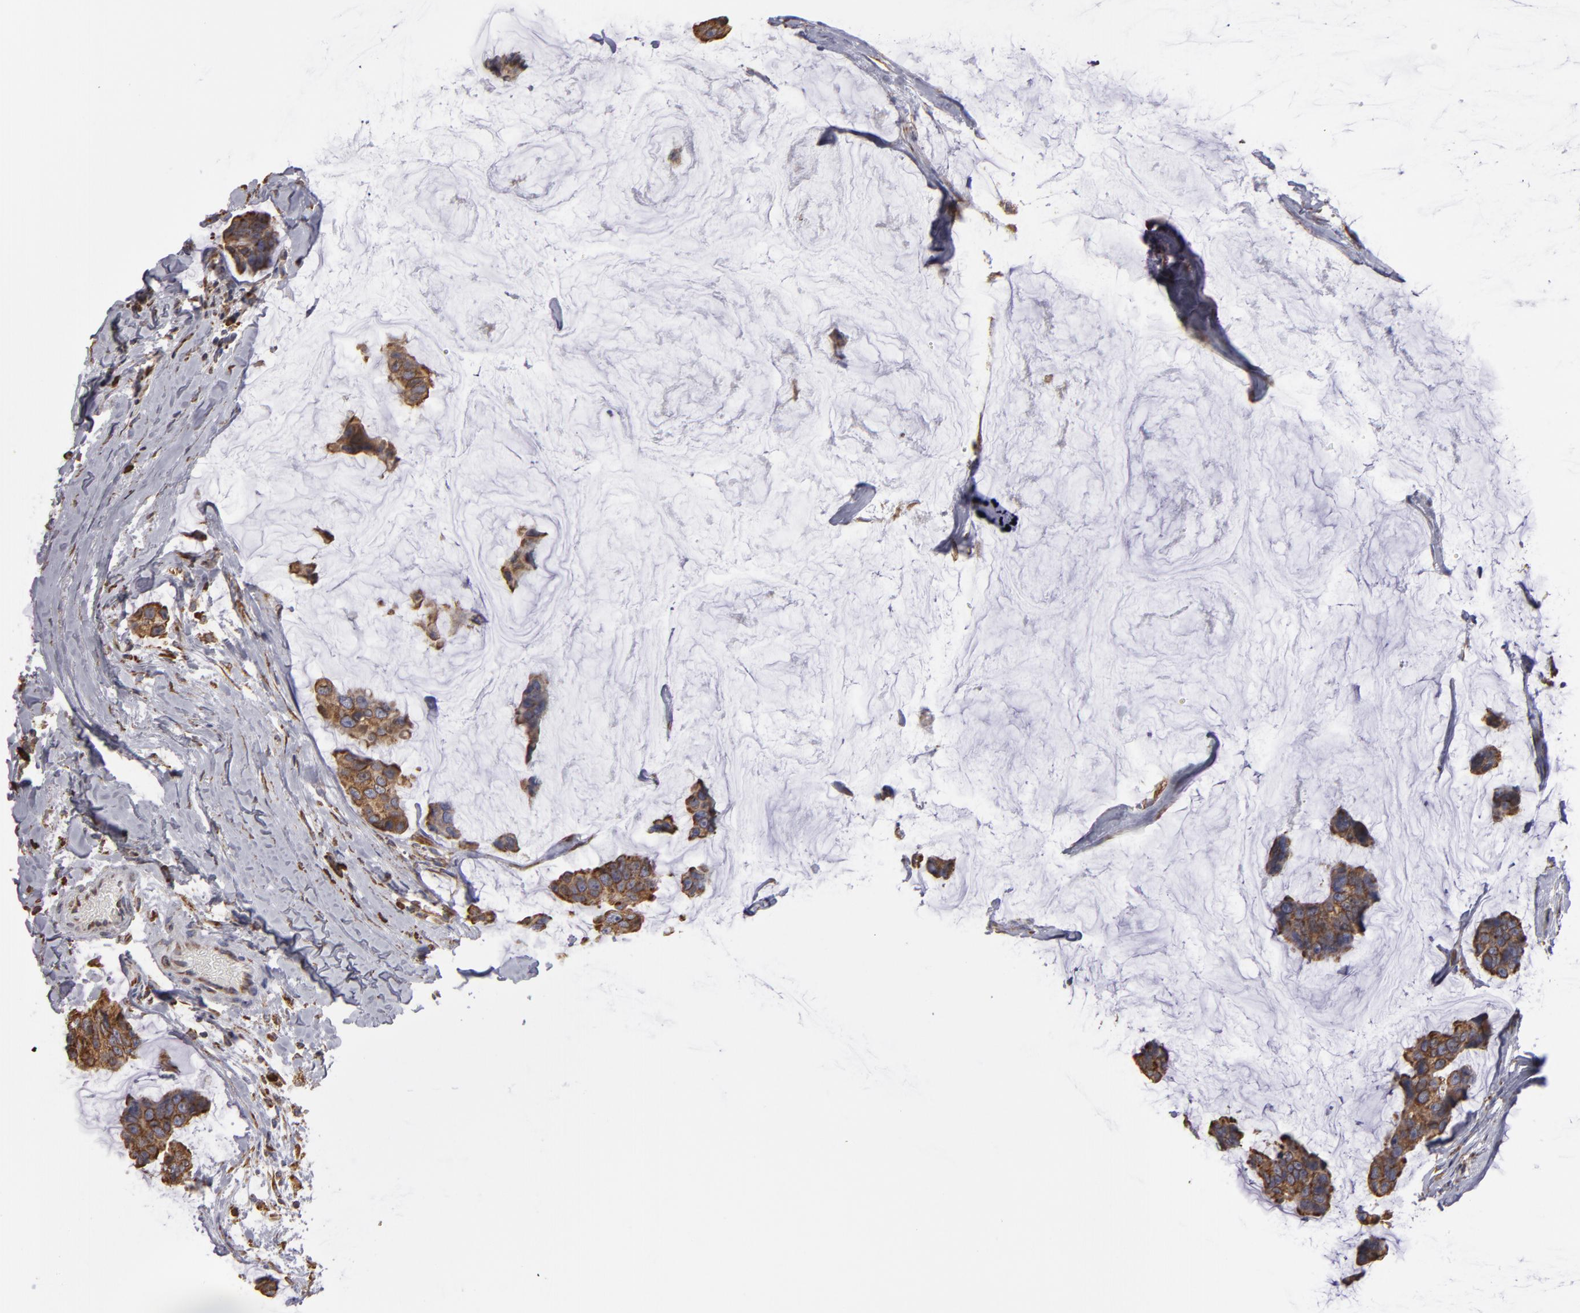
{"staining": {"intensity": "moderate", "quantity": ">75%", "location": "cytoplasmic/membranous"}, "tissue": "breast cancer", "cell_type": "Tumor cells", "image_type": "cancer", "snomed": [{"axis": "morphology", "description": "Normal tissue, NOS"}, {"axis": "morphology", "description": "Duct carcinoma"}, {"axis": "topography", "description": "Breast"}], "caption": "Breast intraductal carcinoma stained with DAB (3,3'-diaminobenzidine) IHC reveals medium levels of moderate cytoplasmic/membranous staining in approximately >75% of tumor cells.", "gene": "SND1", "patient": {"sex": "female", "age": 50}}